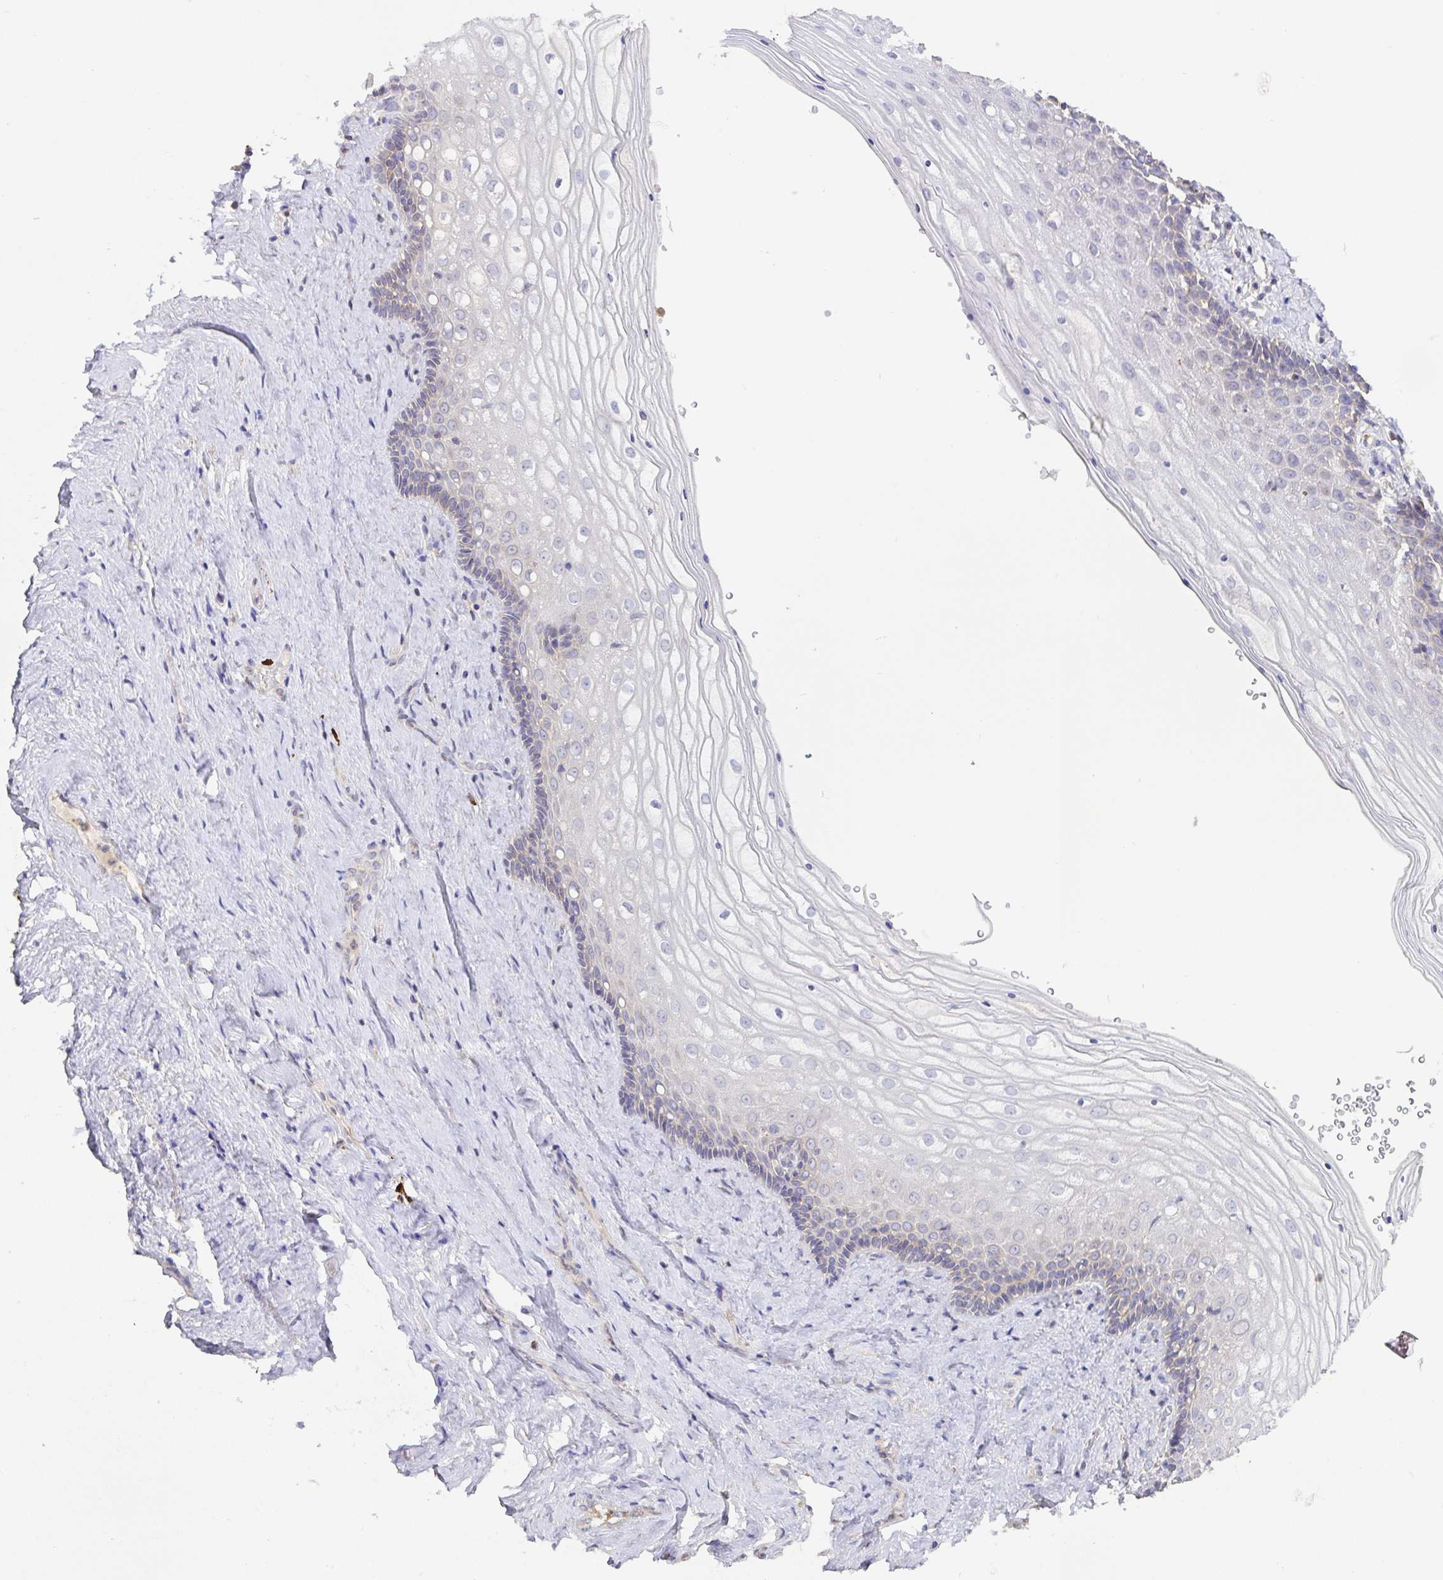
{"staining": {"intensity": "weak", "quantity": "<25%", "location": "cytoplasmic/membranous"}, "tissue": "vagina", "cell_type": "Squamous epithelial cells", "image_type": "normal", "snomed": [{"axis": "morphology", "description": "Normal tissue, NOS"}, {"axis": "topography", "description": "Vagina"}], "caption": "High power microscopy photomicrograph of an immunohistochemistry image of benign vagina, revealing no significant staining in squamous epithelial cells.", "gene": "HAGH", "patient": {"sex": "female", "age": 42}}